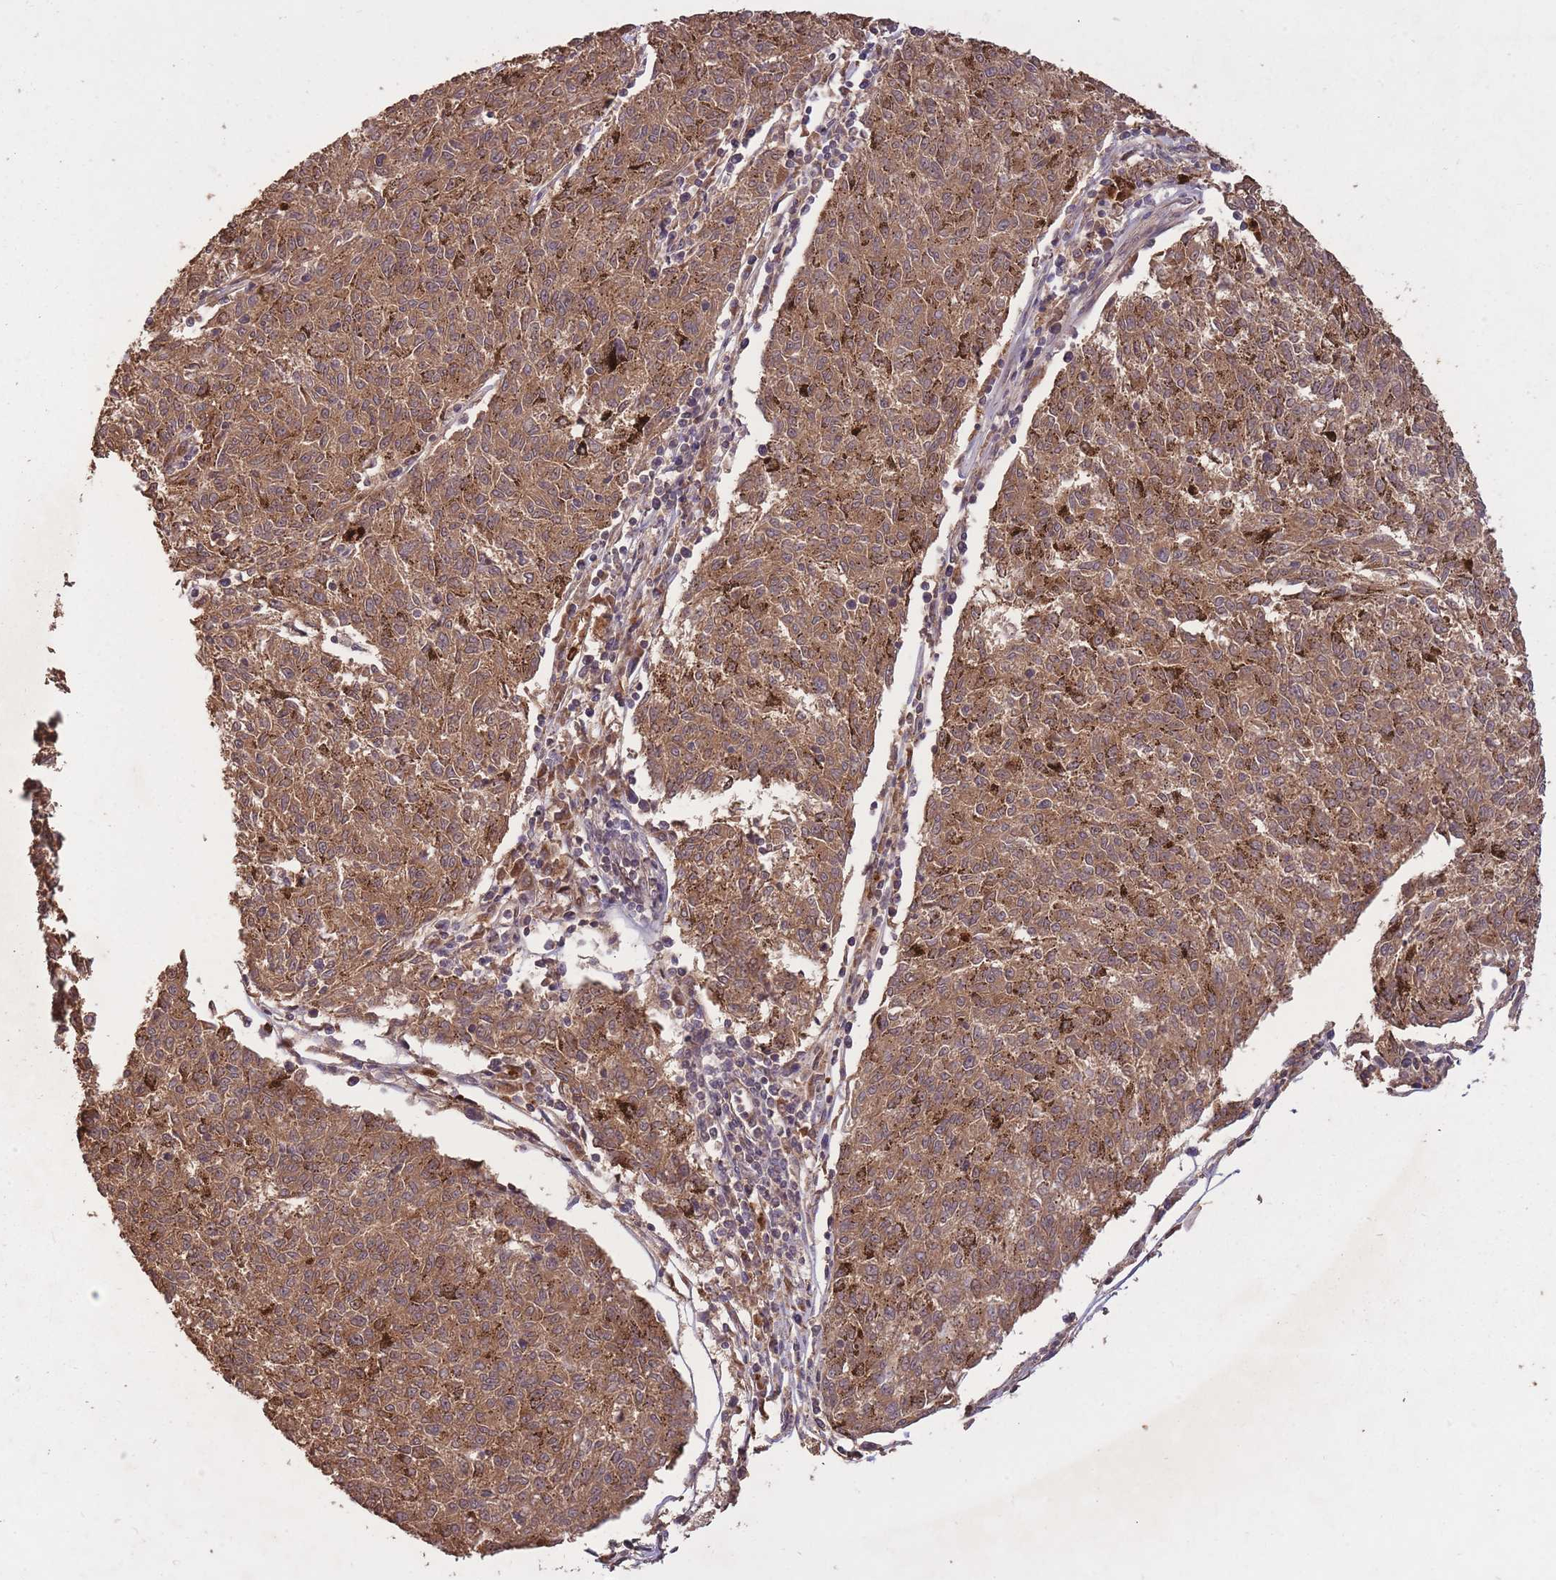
{"staining": {"intensity": "moderate", "quantity": ">75%", "location": "cytoplasmic/membranous"}, "tissue": "melanoma", "cell_type": "Tumor cells", "image_type": "cancer", "snomed": [{"axis": "morphology", "description": "Malignant melanoma, NOS"}, {"axis": "topography", "description": "Skin"}], "caption": "The immunohistochemical stain highlights moderate cytoplasmic/membranous expression in tumor cells of malignant melanoma tissue.", "gene": "ERBB3", "patient": {"sex": "female", "age": 72}}